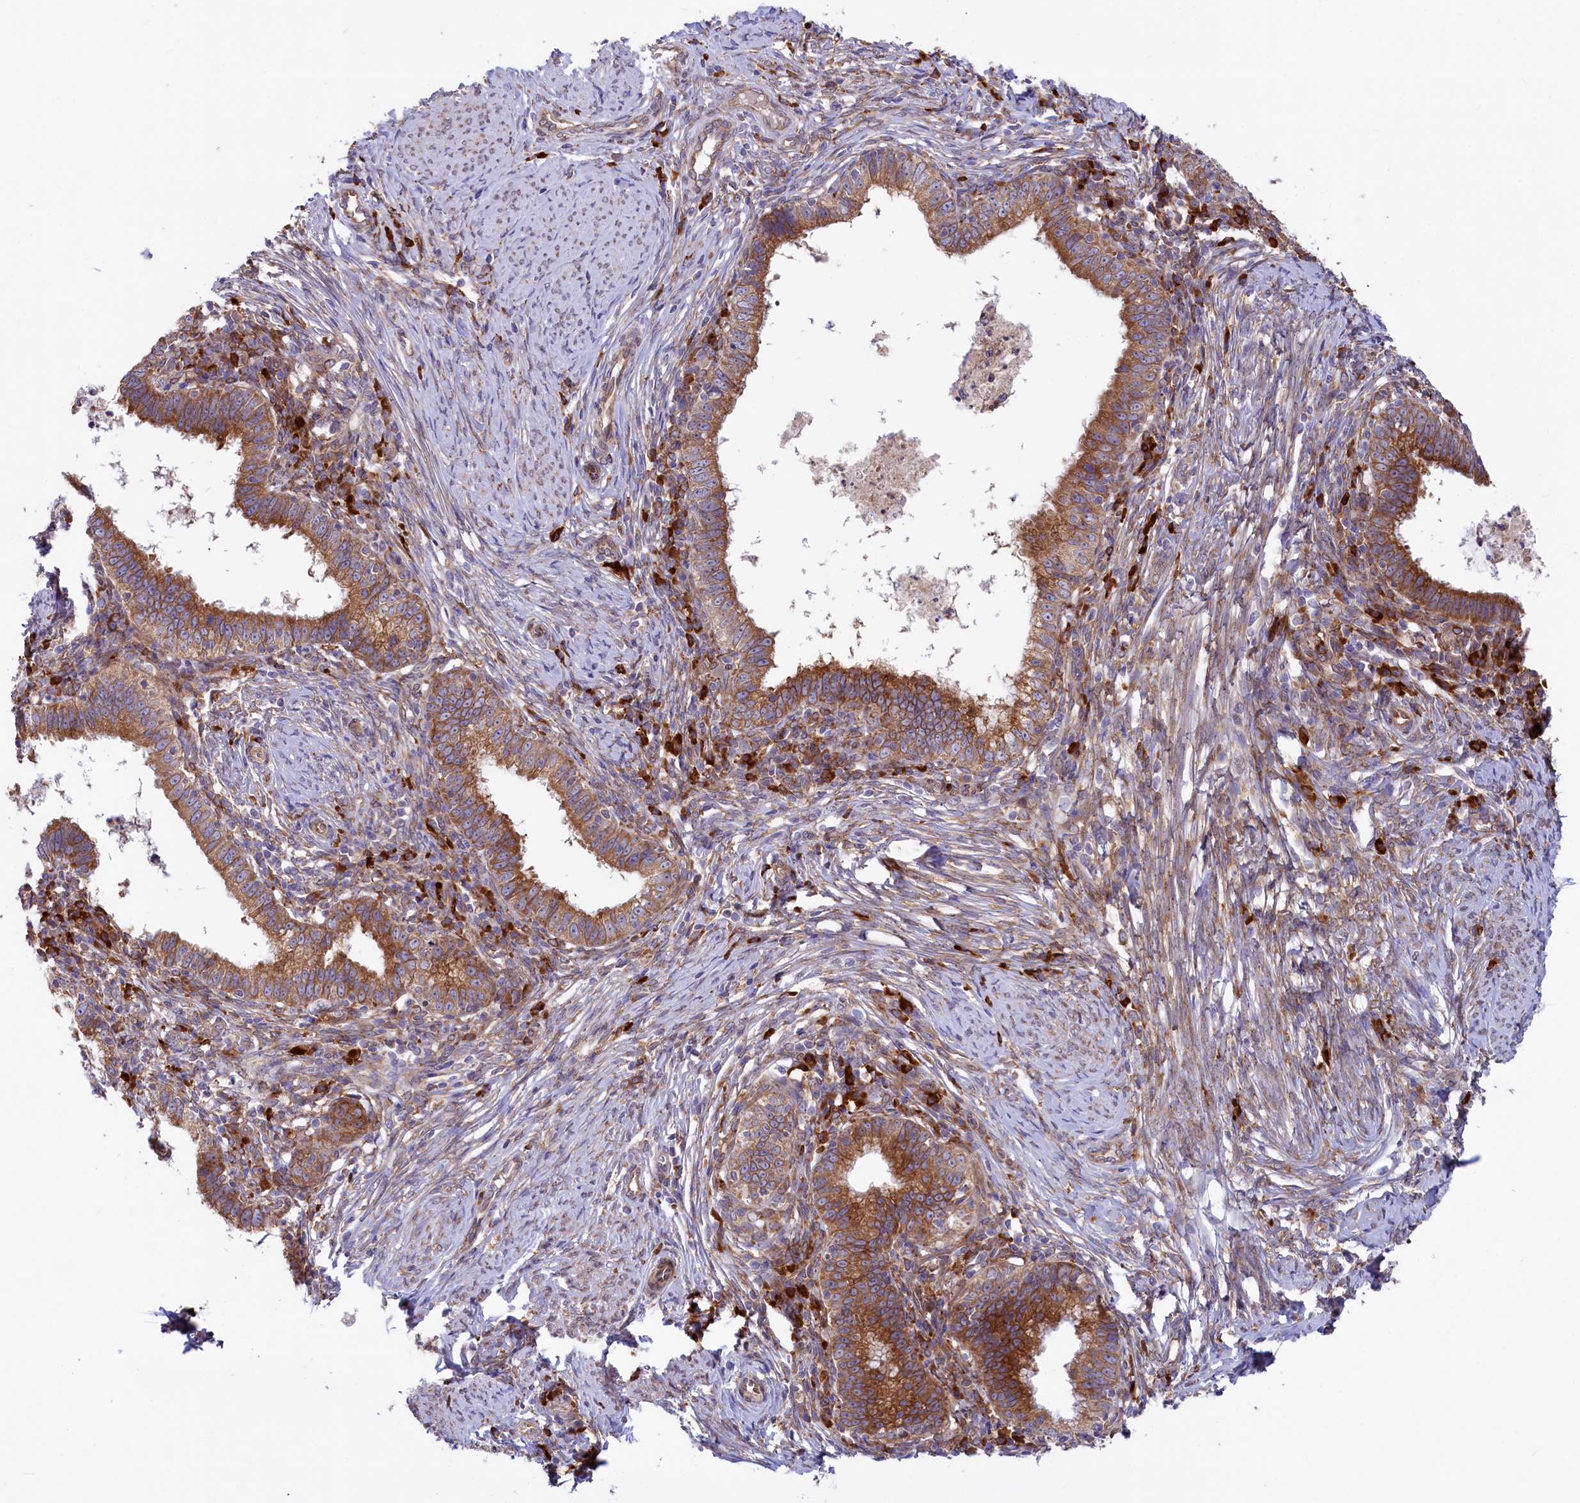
{"staining": {"intensity": "moderate", "quantity": ">75%", "location": "cytoplasmic/membranous"}, "tissue": "cervical cancer", "cell_type": "Tumor cells", "image_type": "cancer", "snomed": [{"axis": "morphology", "description": "Adenocarcinoma, NOS"}, {"axis": "topography", "description": "Cervix"}], "caption": "DAB (3,3'-diaminobenzidine) immunohistochemical staining of cervical cancer (adenocarcinoma) displays moderate cytoplasmic/membranous protein staining in about >75% of tumor cells. (Brightfield microscopy of DAB IHC at high magnification).", "gene": "CHID1", "patient": {"sex": "female", "age": 36}}